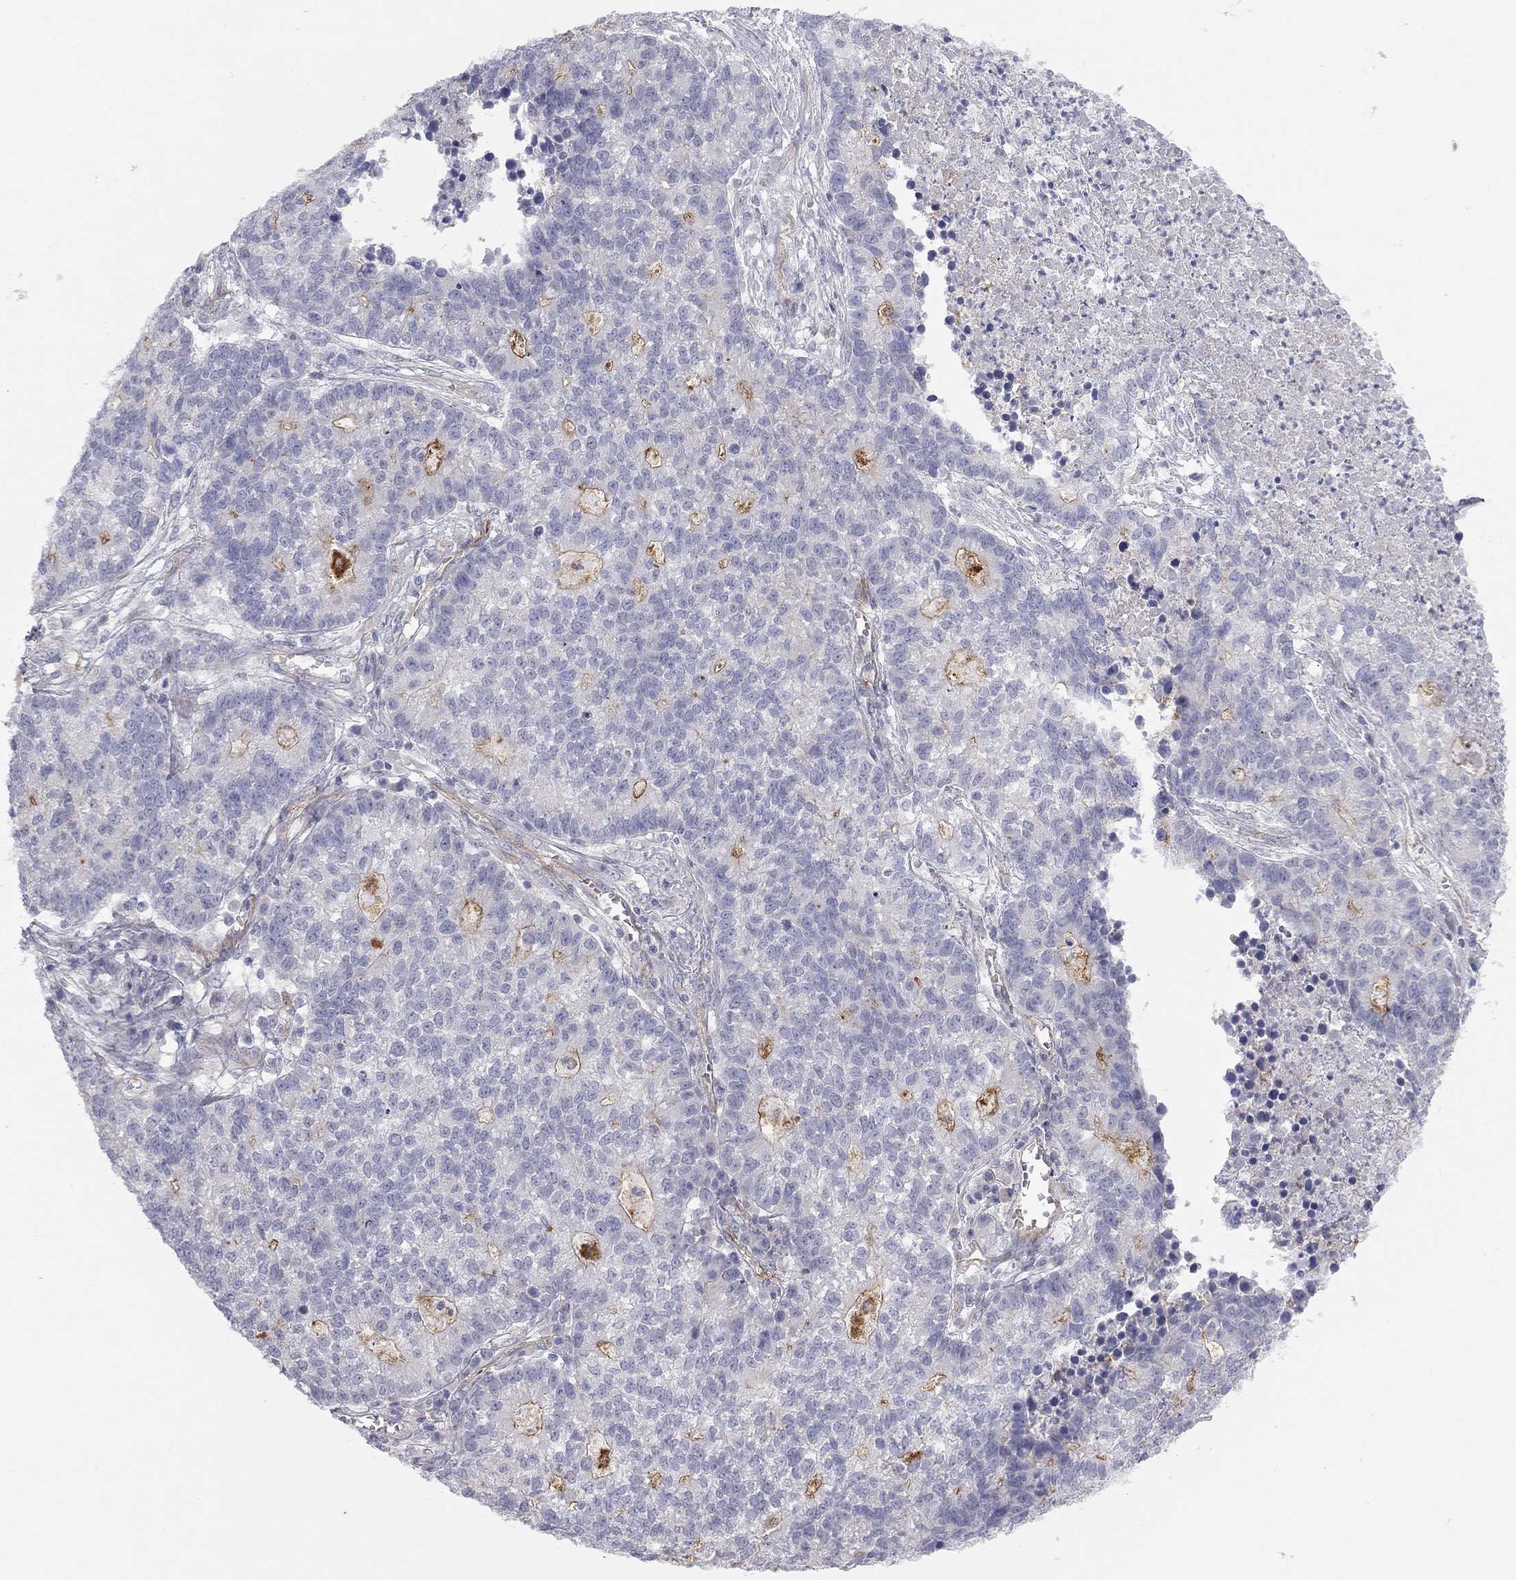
{"staining": {"intensity": "strong", "quantity": "<25%", "location": "cytoplasmic/membranous"}, "tissue": "lung cancer", "cell_type": "Tumor cells", "image_type": "cancer", "snomed": [{"axis": "morphology", "description": "Adenocarcinoma, NOS"}, {"axis": "topography", "description": "Lung"}], "caption": "Protein expression by immunohistochemistry displays strong cytoplasmic/membranous expression in about <25% of tumor cells in lung cancer (adenocarcinoma). (IHC, brightfield microscopy, high magnification).", "gene": "GPRC5B", "patient": {"sex": "male", "age": 57}}